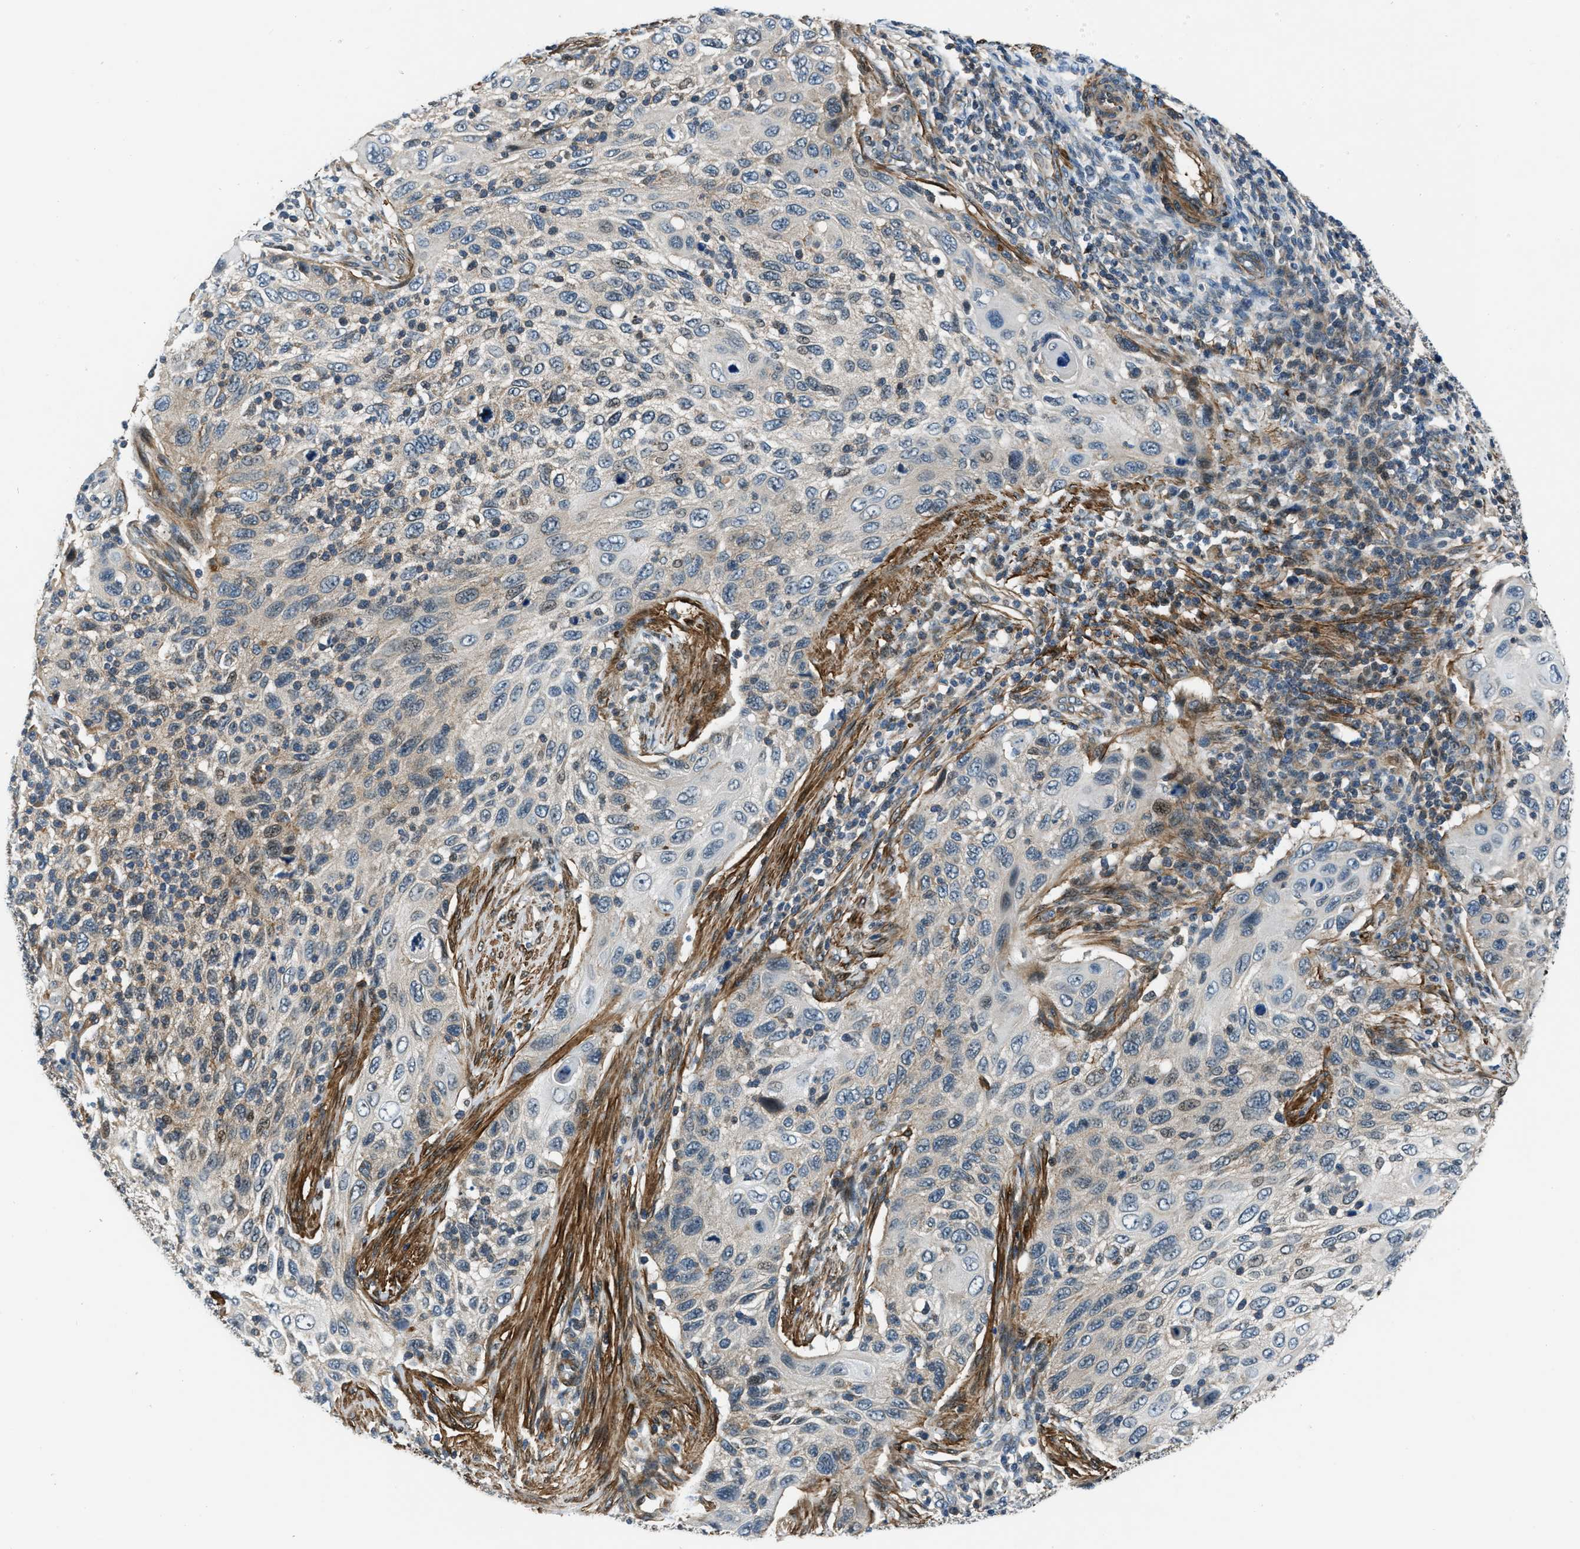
{"staining": {"intensity": "weak", "quantity": "<25%", "location": "cytoplasmic/membranous"}, "tissue": "cervical cancer", "cell_type": "Tumor cells", "image_type": "cancer", "snomed": [{"axis": "morphology", "description": "Squamous cell carcinoma, NOS"}, {"axis": "topography", "description": "Cervix"}], "caption": "High magnification brightfield microscopy of cervical cancer (squamous cell carcinoma) stained with DAB (3,3'-diaminobenzidine) (brown) and counterstained with hematoxylin (blue): tumor cells show no significant staining.", "gene": "NUDCD3", "patient": {"sex": "female", "age": 70}}